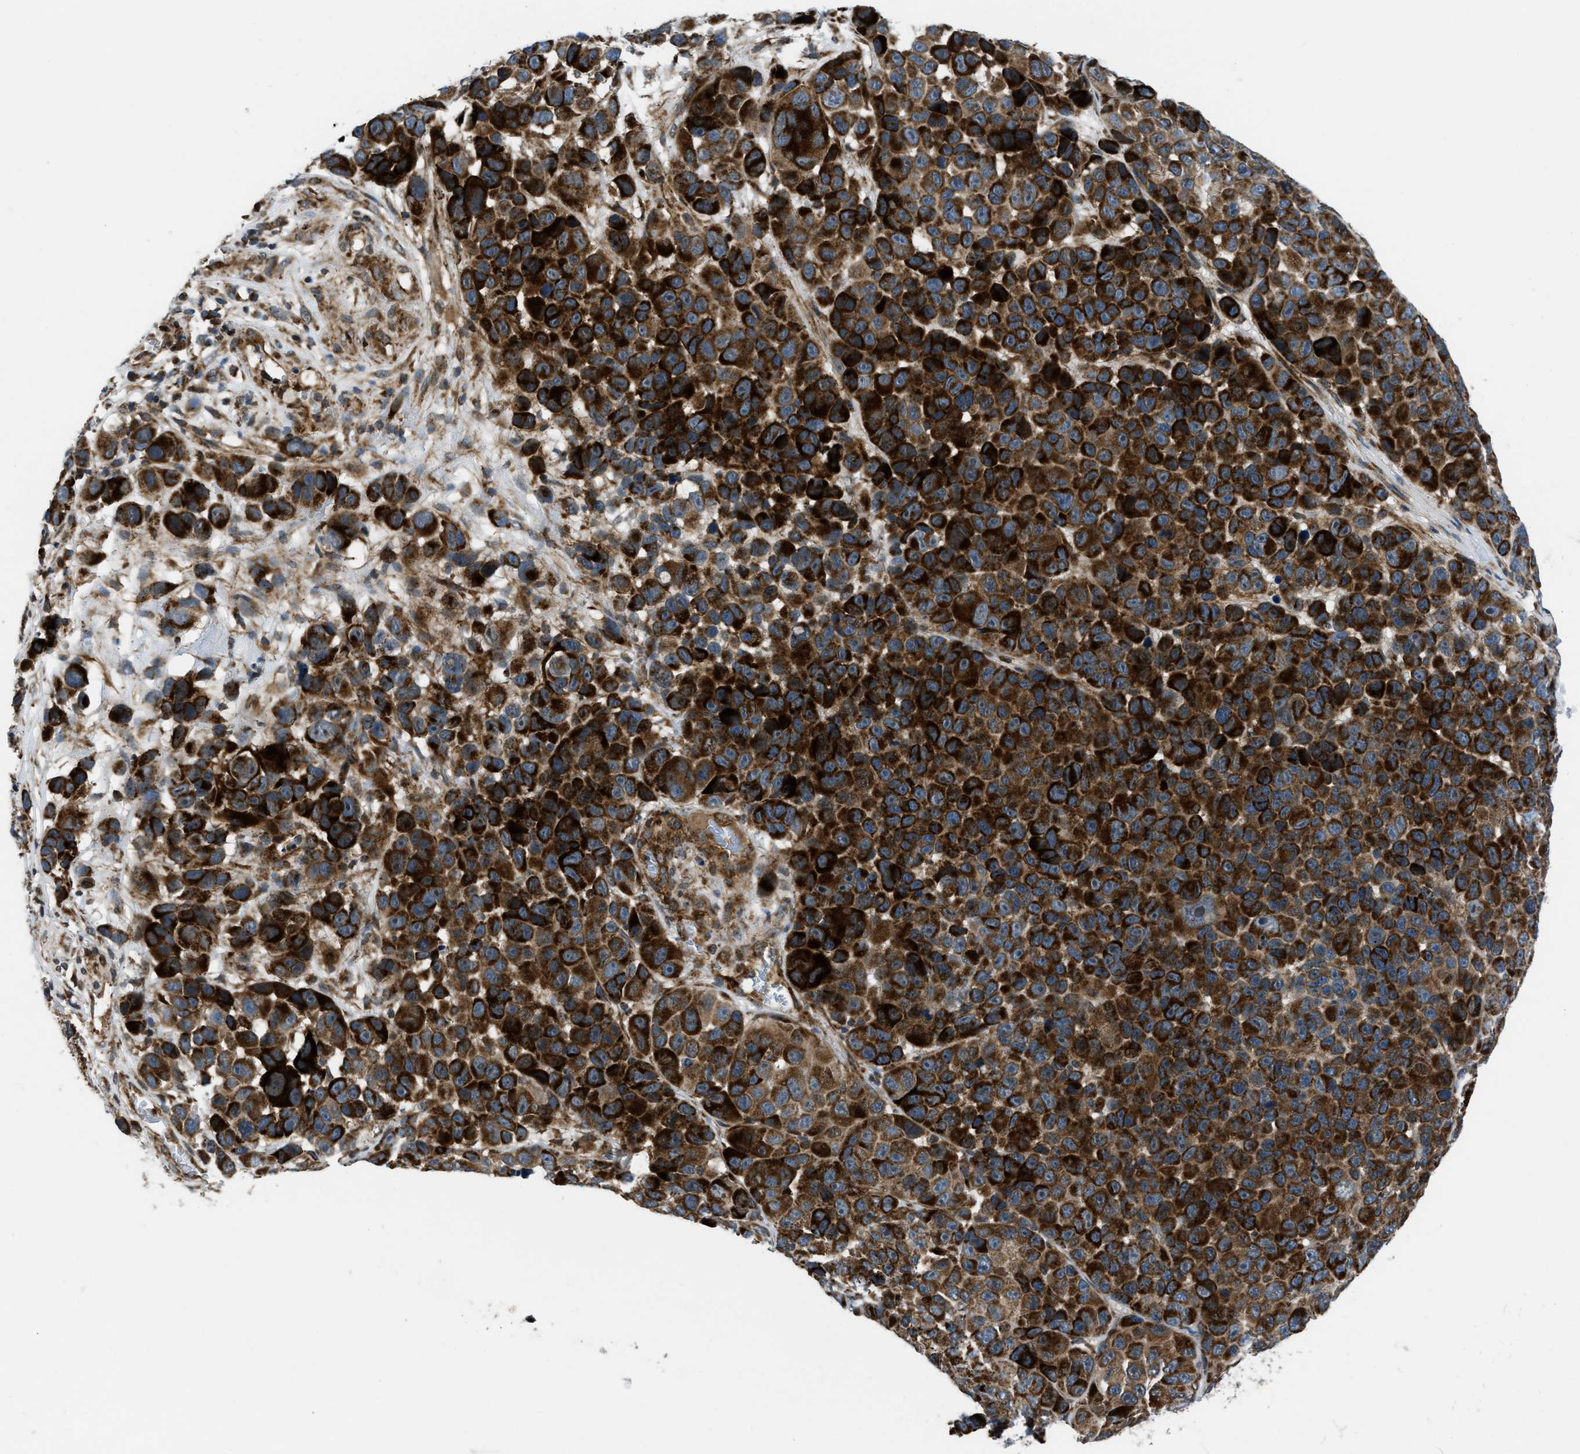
{"staining": {"intensity": "strong", "quantity": ">75%", "location": "cytoplasmic/membranous"}, "tissue": "melanoma", "cell_type": "Tumor cells", "image_type": "cancer", "snomed": [{"axis": "morphology", "description": "Malignant melanoma, NOS"}, {"axis": "topography", "description": "Skin"}], "caption": "Immunohistochemical staining of malignant melanoma shows strong cytoplasmic/membranous protein staining in about >75% of tumor cells.", "gene": "GSDME", "patient": {"sex": "male", "age": 53}}